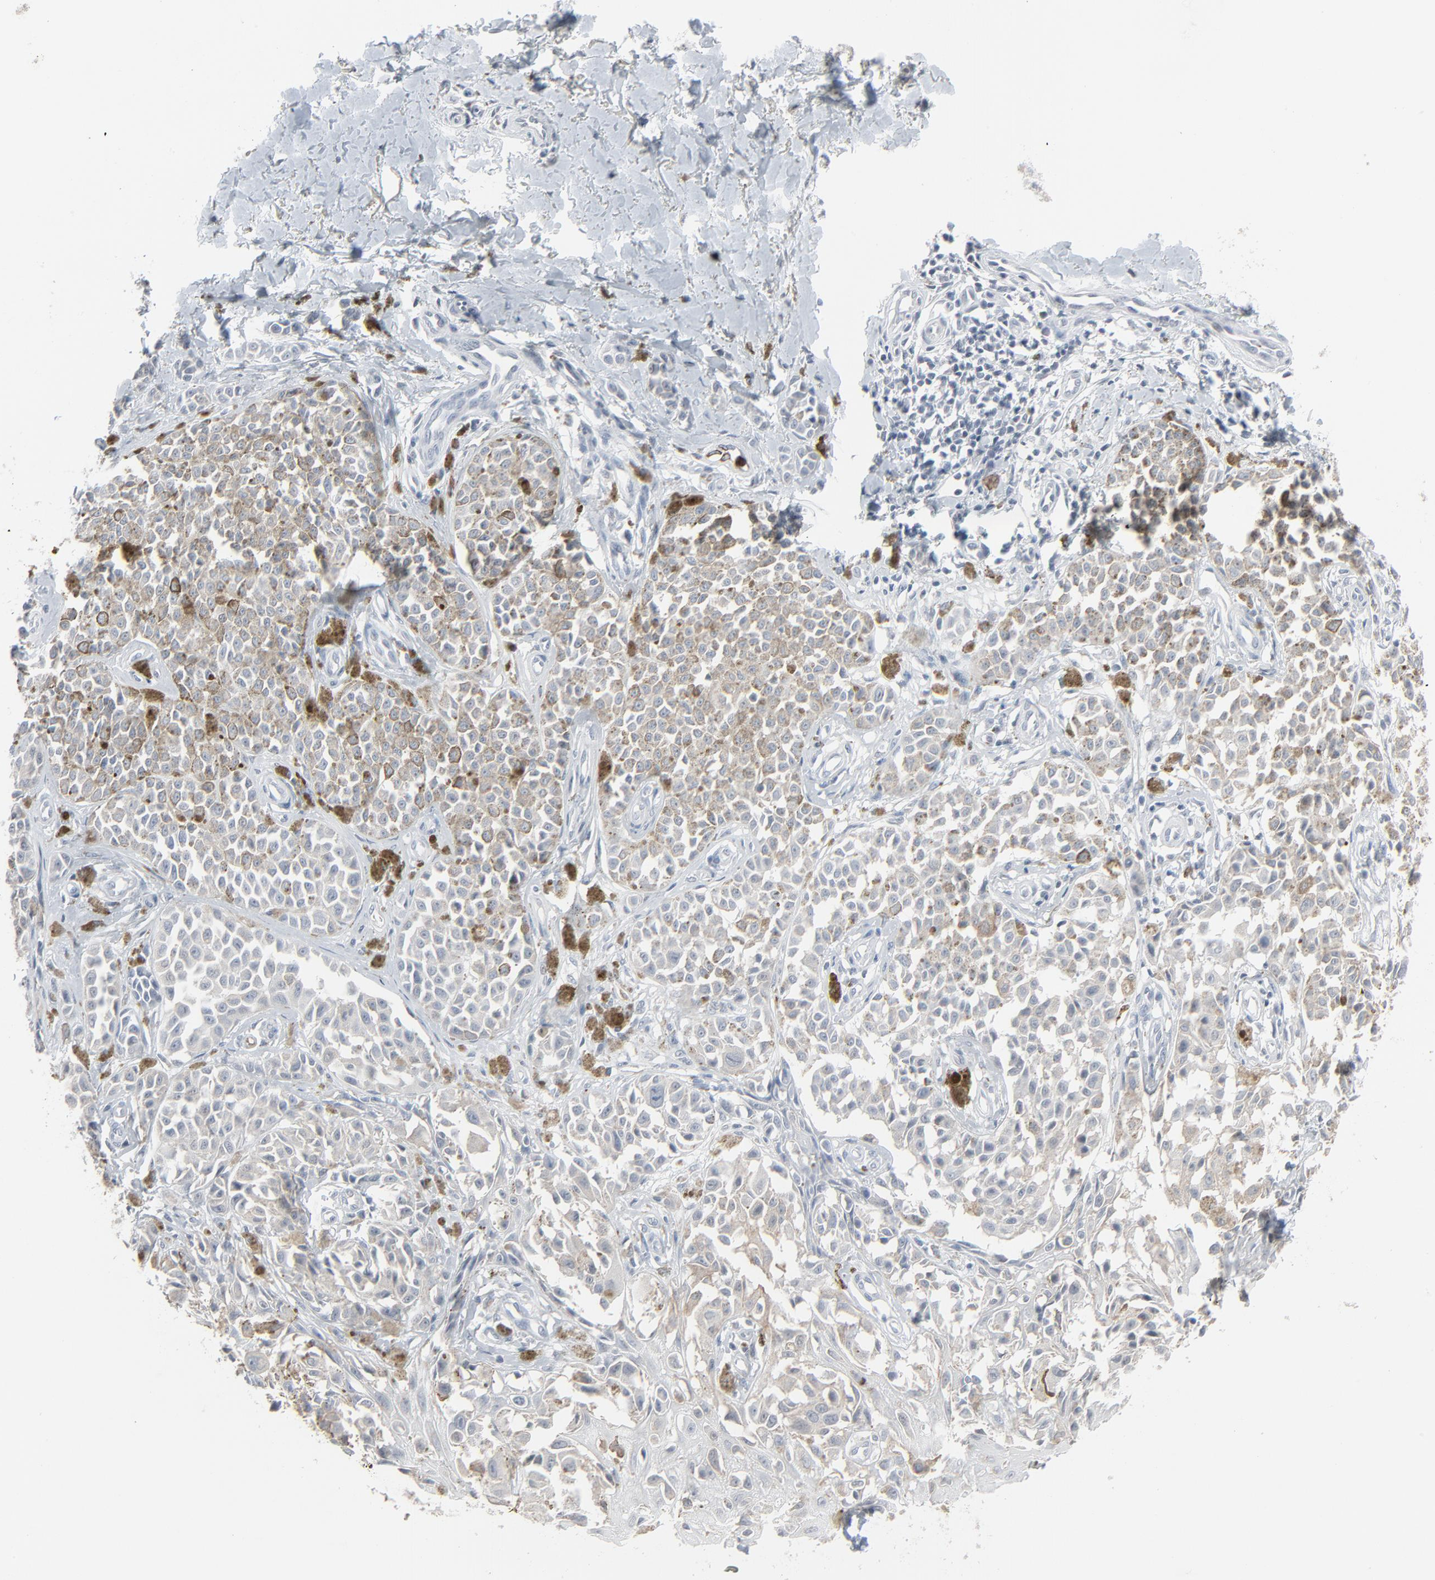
{"staining": {"intensity": "weak", "quantity": "25%-75%", "location": "cytoplasmic/membranous"}, "tissue": "melanoma", "cell_type": "Tumor cells", "image_type": "cancer", "snomed": [{"axis": "morphology", "description": "Malignant melanoma, NOS"}, {"axis": "topography", "description": "Skin"}], "caption": "Immunohistochemical staining of melanoma reveals low levels of weak cytoplasmic/membranous protein expression in about 25%-75% of tumor cells. The staining is performed using DAB brown chromogen to label protein expression. The nuclei are counter-stained blue using hematoxylin.", "gene": "SAGE1", "patient": {"sex": "female", "age": 38}}